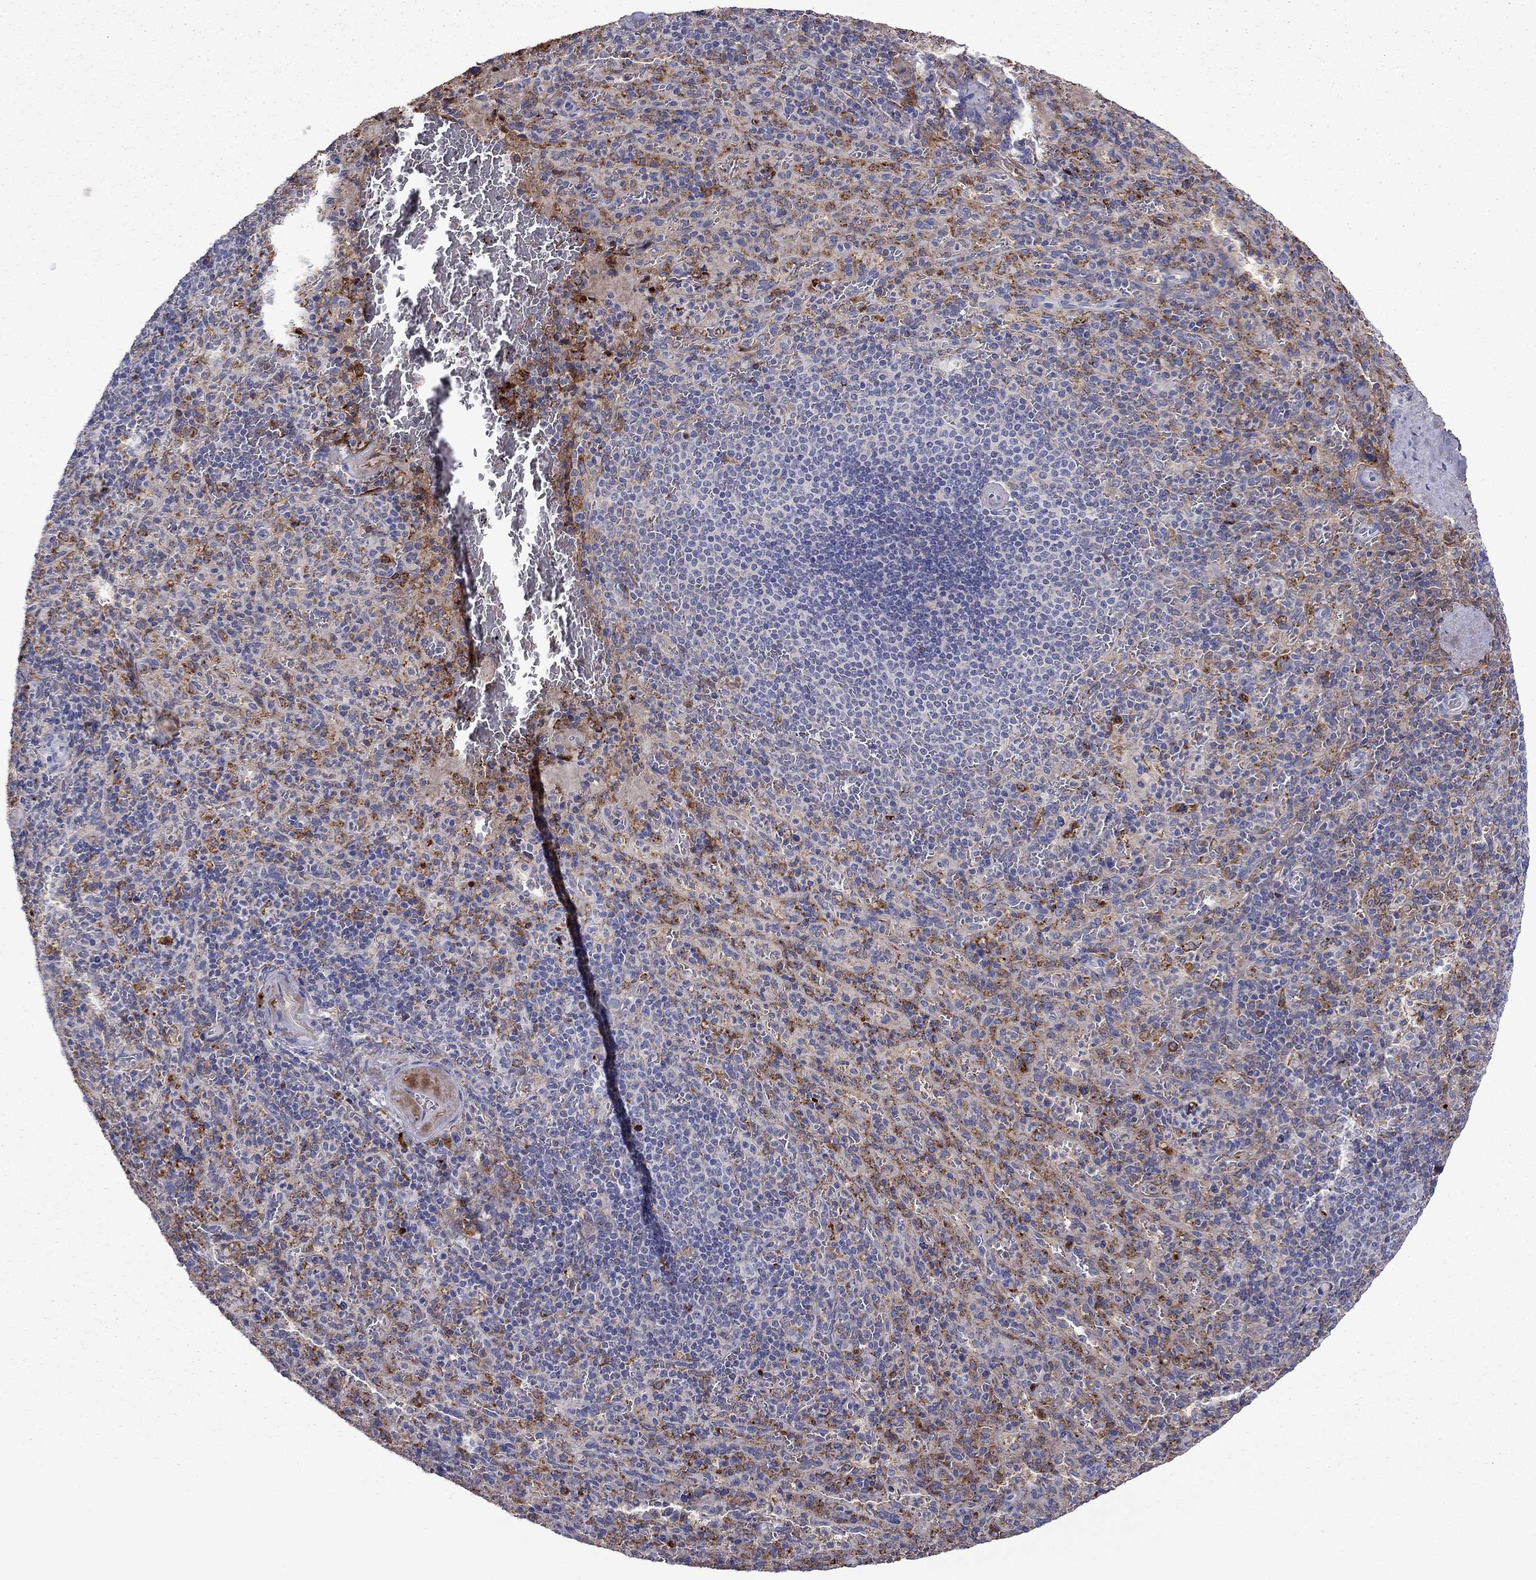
{"staining": {"intensity": "moderate", "quantity": "<25%", "location": "cytoplasmic/membranous"}, "tissue": "spleen", "cell_type": "Cells in red pulp", "image_type": "normal", "snomed": [{"axis": "morphology", "description": "Normal tissue, NOS"}, {"axis": "topography", "description": "Spleen"}], "caption": "Moderate cytoplasmic/membranous expression for a protein is present in approximately <25% of cells in red pulp of benign spleen using immunohistochemistry.", "gene": "HPX", "patient": {"sex": "male", "age": 57}}